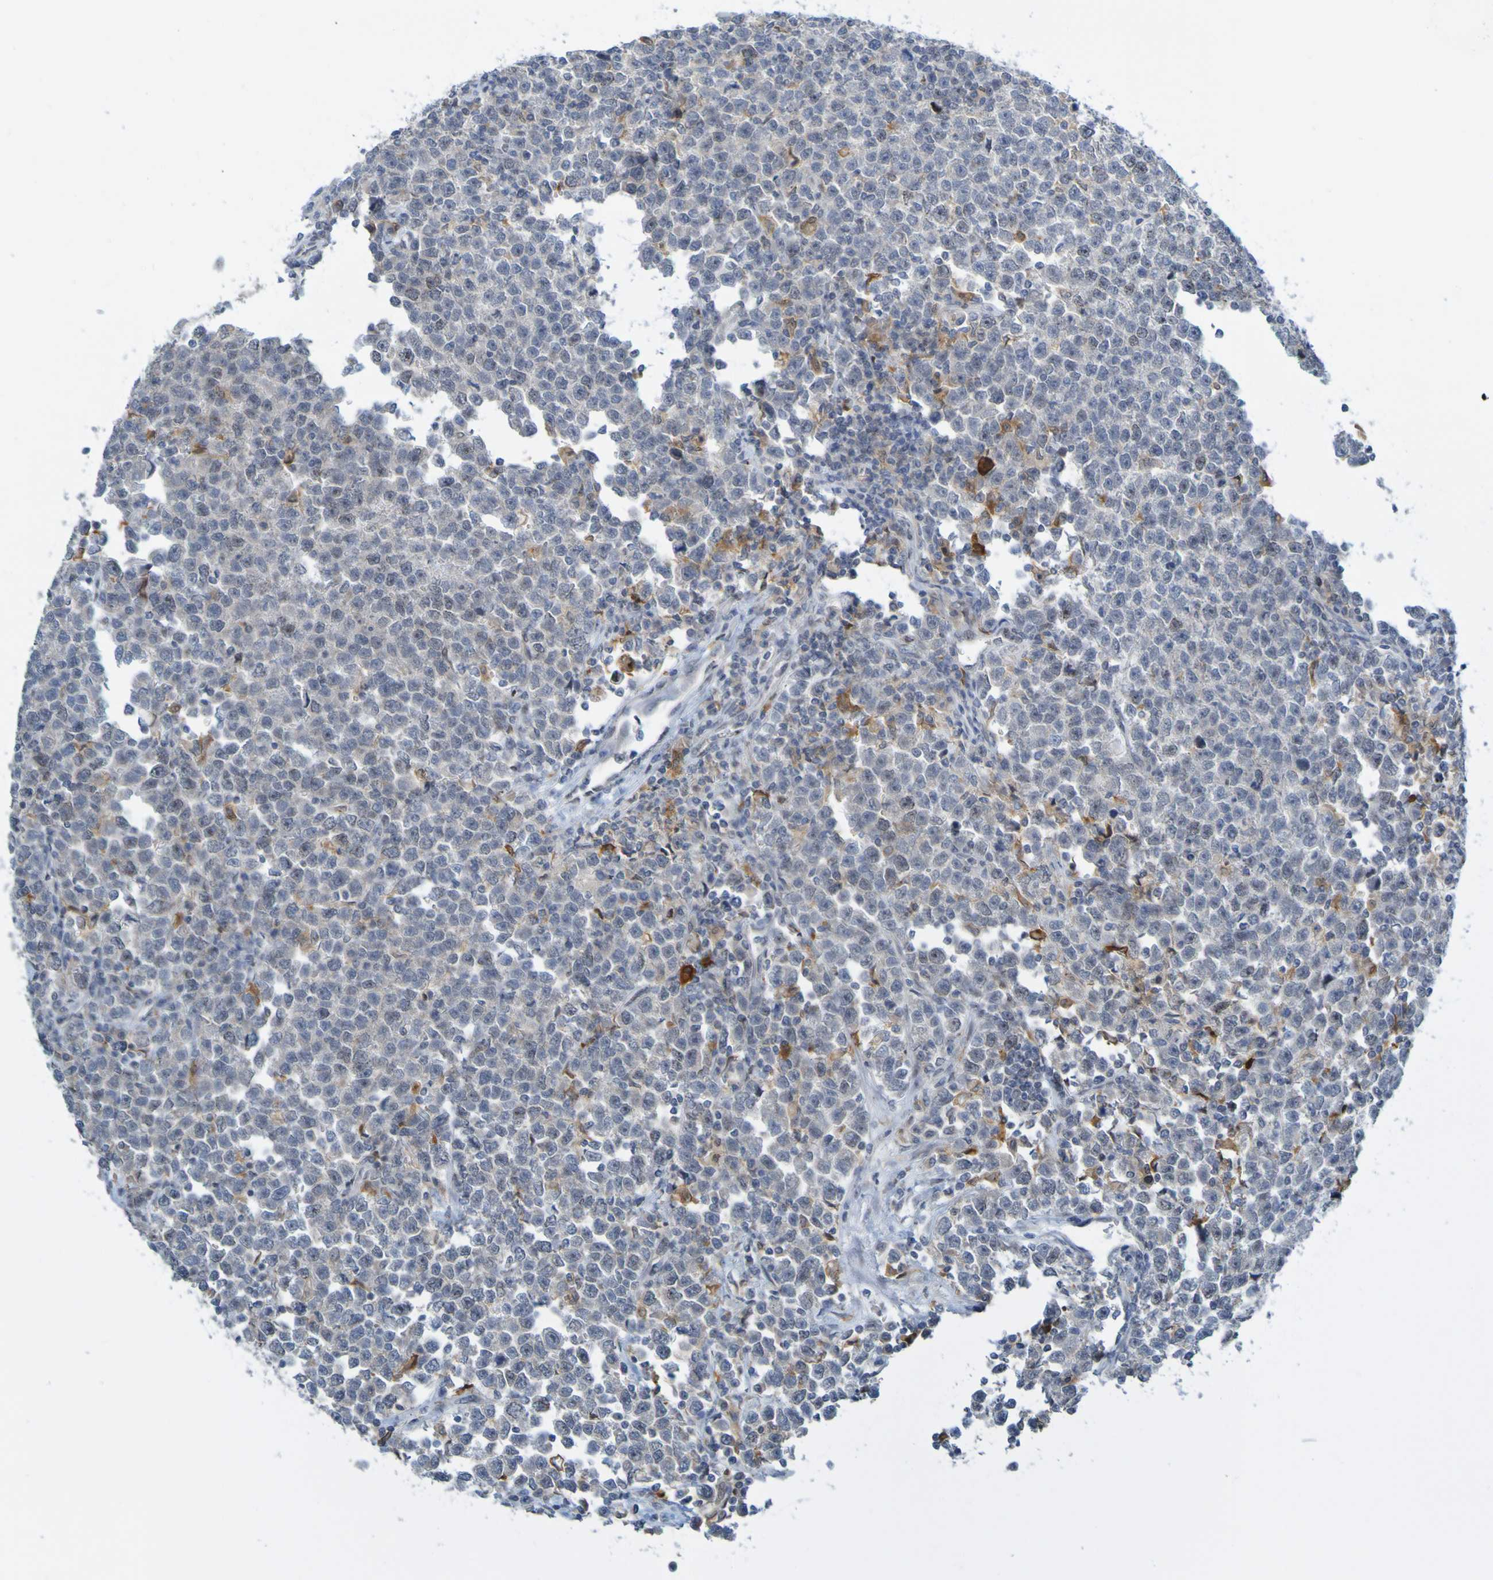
{"staining": {"intensity": "weak", "quantity": "<25%", "location": "cytoplasmic/membranous"}, "tissue": "testis cancer", "cell_type": "Tumor cells", "image_type": "cancer", "snomed": [{"axis": "morphology", "description": "Seminoma, NOS"}, {"axis": "topography", "description": "Testis"}], "caption": "Immunohistochemistry (IHC) of human seminoma (testis) displays no positivity in tumor cells. (Stains: DAB (3,3'-diaminobenzidine) immunohistochemistry with hematoxylin counter stain, Microscopy: brightfield microscopy at high magnification).", "gene": "LILRB5", "patient": {"sex": "male", "age": 43}}